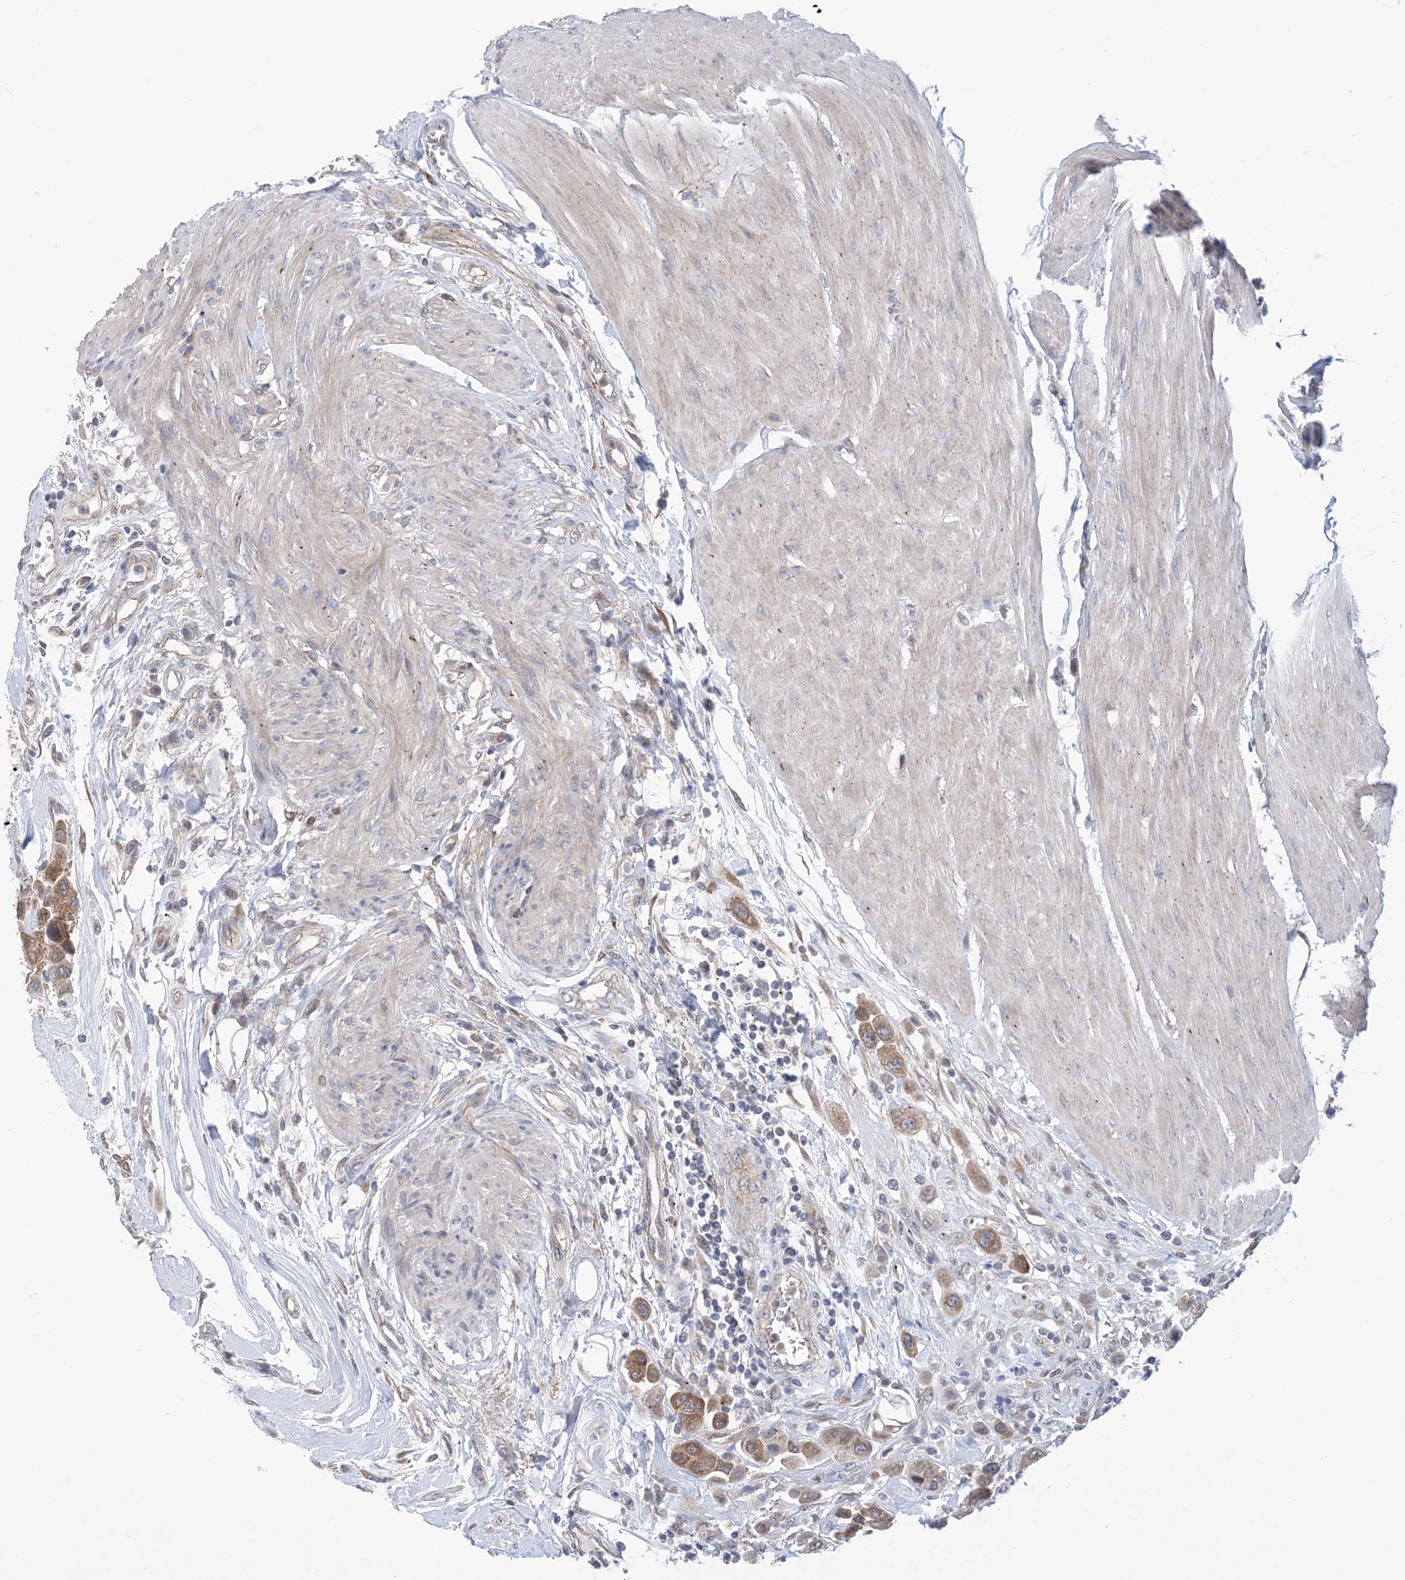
{"staining": {"intensity": "moderate", "quantity": ">75%", "location": "cytoplasmic/membranous"}, "tissue": "urothelial cancer", "cell_type": "Tumor cells", "image_type": "cancer", "snomed": [{"axis": "morphology", "description": "Urothelial carcinoma, High grade"}, {"axis": "topography", "description": "Urinary bladder"}], "caption": "Urothelial cancer was stained to show a protein in brown. There is medium levels of moderate cytoplasmic/membranous positivity in about >75% of tumor cells.", "gene": "EHBP1", "patient": {"sex": "male", "age": 50}}